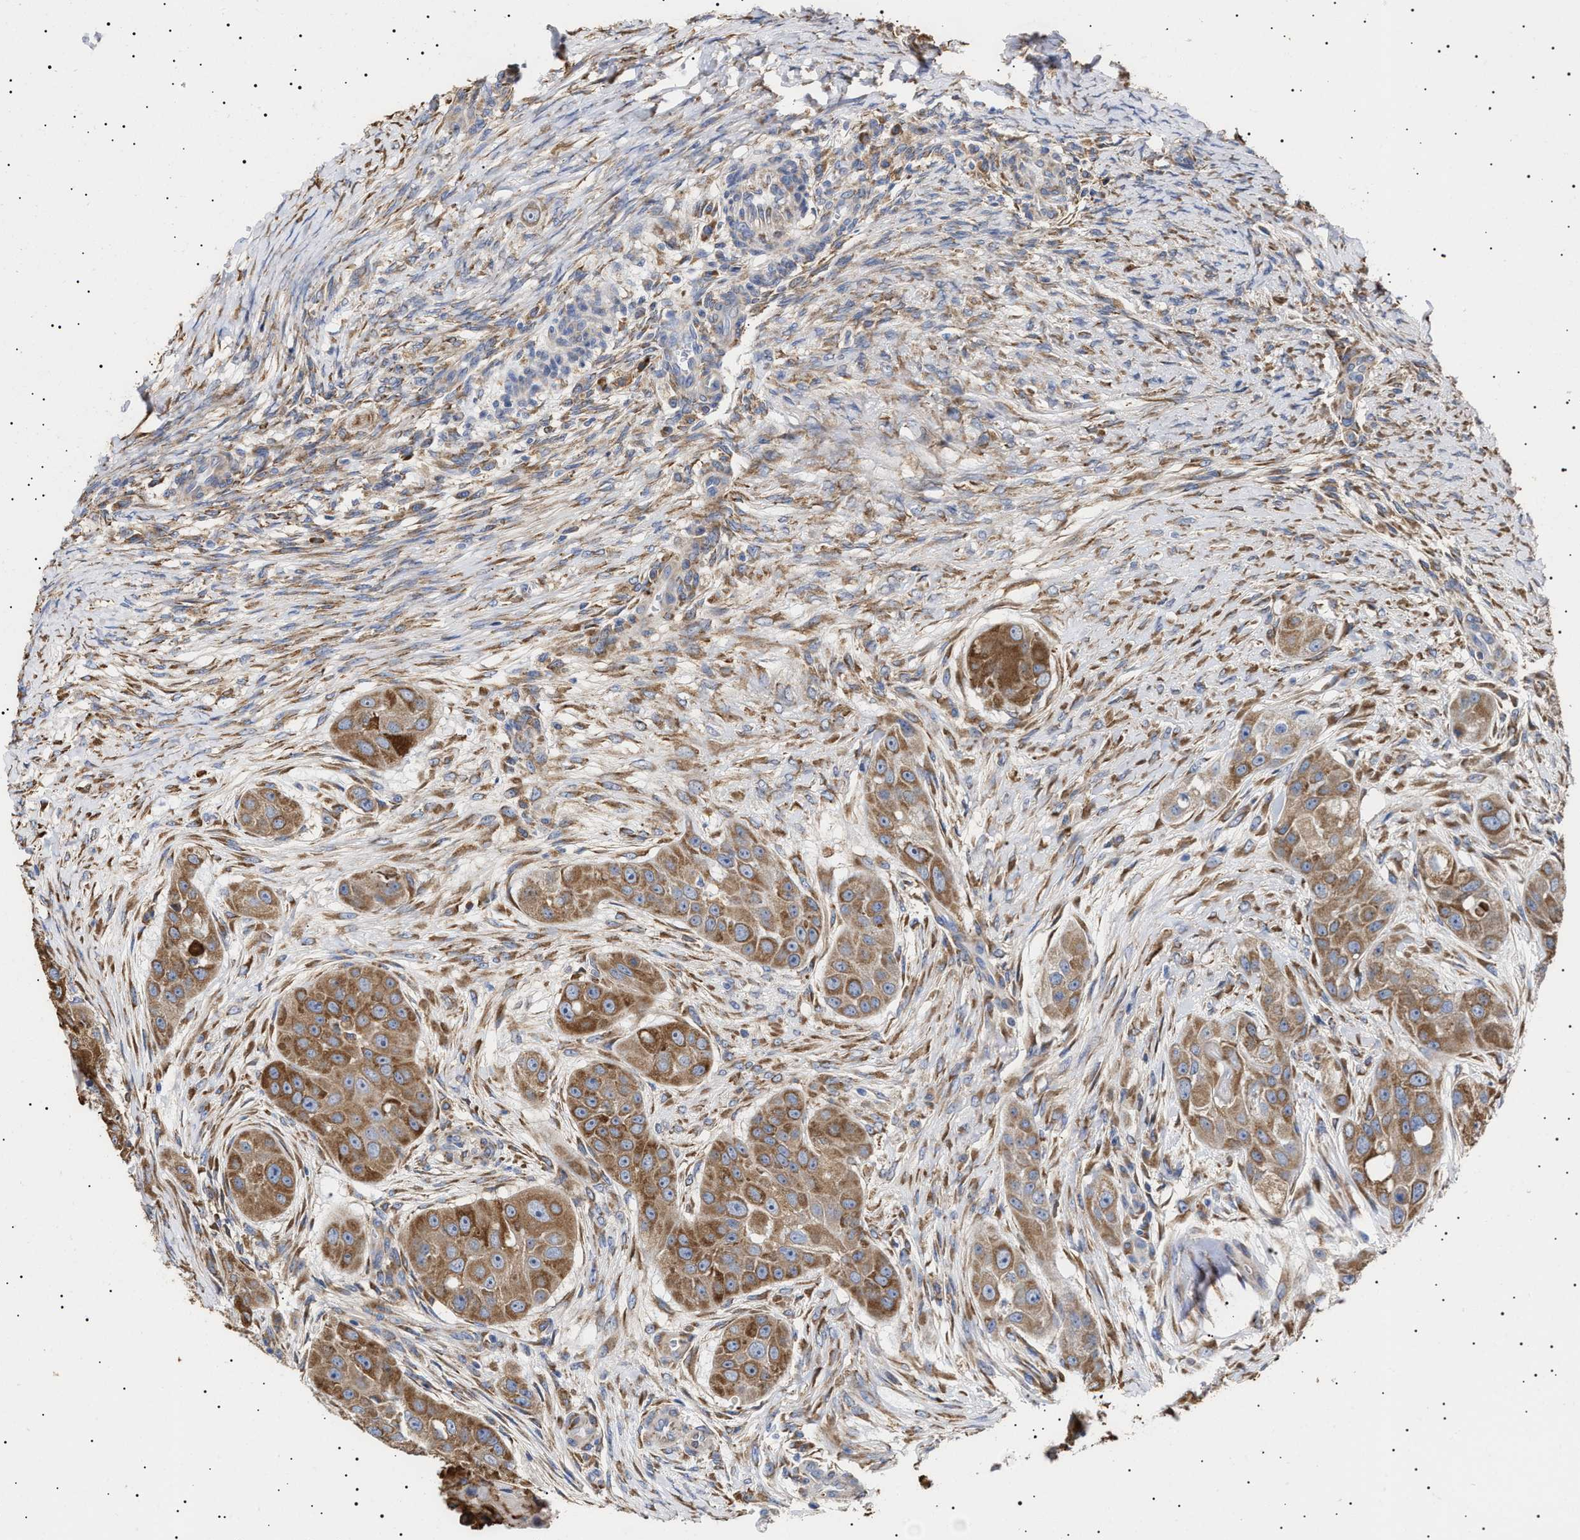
{"staining": {"intensity": "moderate", "quantity": ">75%", "location": "cytoplasmic/membranous"}, "tissue": "head and neck cancer", "cell_type": "Tumor cells", "image_type": "cancer", "snomed": [{"axis": "morphology", "description": "Normal tissue, NOS"}, {"axis": "morphology", "description": "Squamous cell carcinoma, NOS"}, {"axis": "topography", "description": "Skeletal muscle"}, {"axis": "topography", "description": "Head-Neck"}], "caption": "Head and neck squamous cell carcinoma tissue exhibits moderate cytoplasmic/membranous positivity in about >75% of tumor cells, visualized by immunohistochemistry.", "gene": "ERCC6L2", "patient": {"sex": "male", "age": 51}}